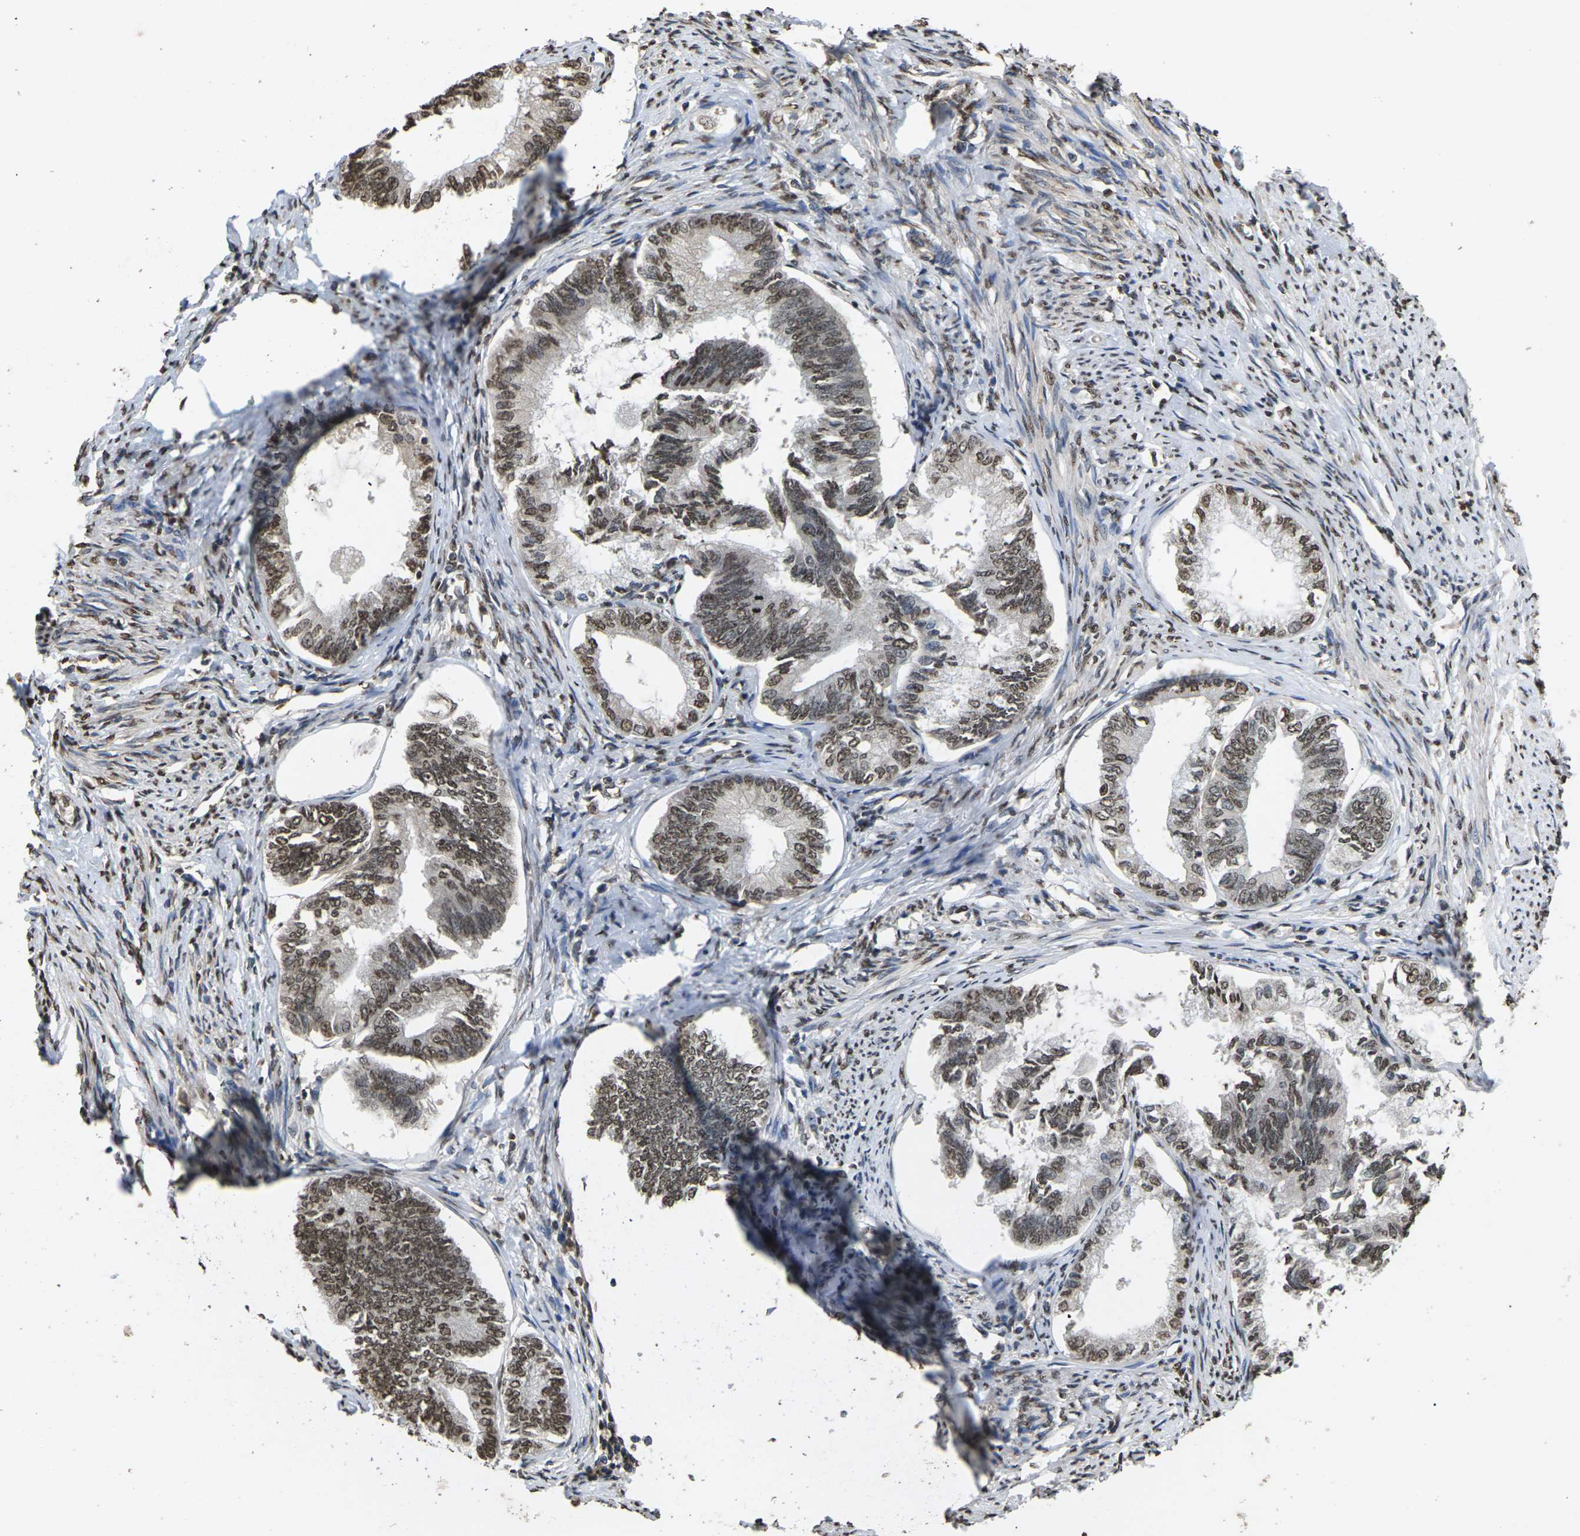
{"staining": {"intensity": "moderate", "quantity": ">75%", "location": "nuclear"}, "tissue": "endometrial cancer", "cell_type": "Tumor cells", "image_type": "cancer", "snomed": [{"axis": "morphology", "description": "Adenocarcinoma, NOS"}, {"axis": "topography", "description": "Endometrium"}], "caption": "Endometrial cancer (adenocarcinoma) stained with DAB (3,3'-diaminobenzidine) IHC displays medium levels of moderate nuclear expression in about >75% of tumor cells.", "gene": "EMSY", "patient": {"sex": "female", "age": 86}}